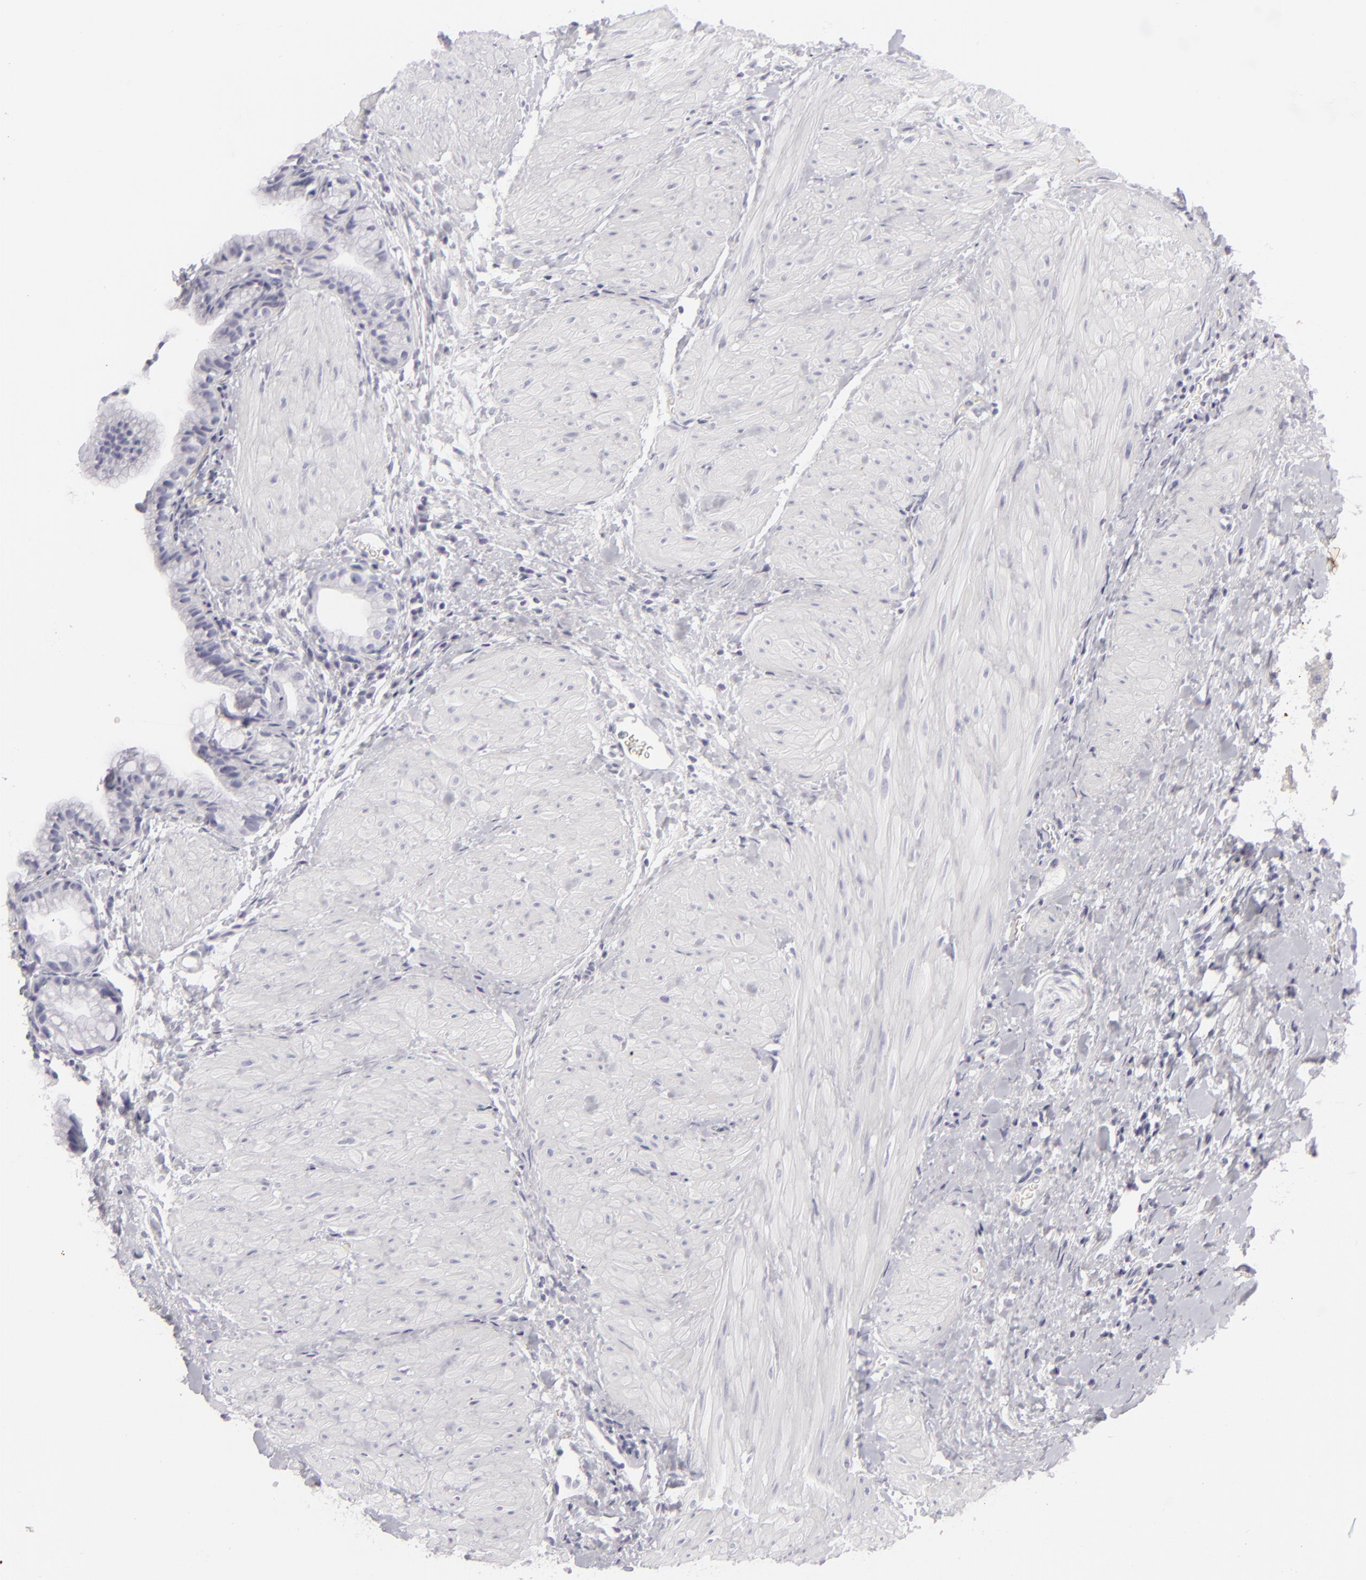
{"staining": {"intensity": "negative", "quantity": "none", "location": "none"}, "tissue": "gallbladder", "cell_type": "Glandular cells", "image_type": "normal", "snomed": [{"axis": "morphology", "description": "Normal tissue, NOS"}, {"axis": "morphology", "description": "Inflammation, NOS"}, {"axis": "topography", "description": "Gallbladder"}], "caption": "This is a image of IHC staining of normal gallbladder, which shows no expression in glandular cells.", "gene": "KRT1", "patient": {"sex": "male", "age": 66}}